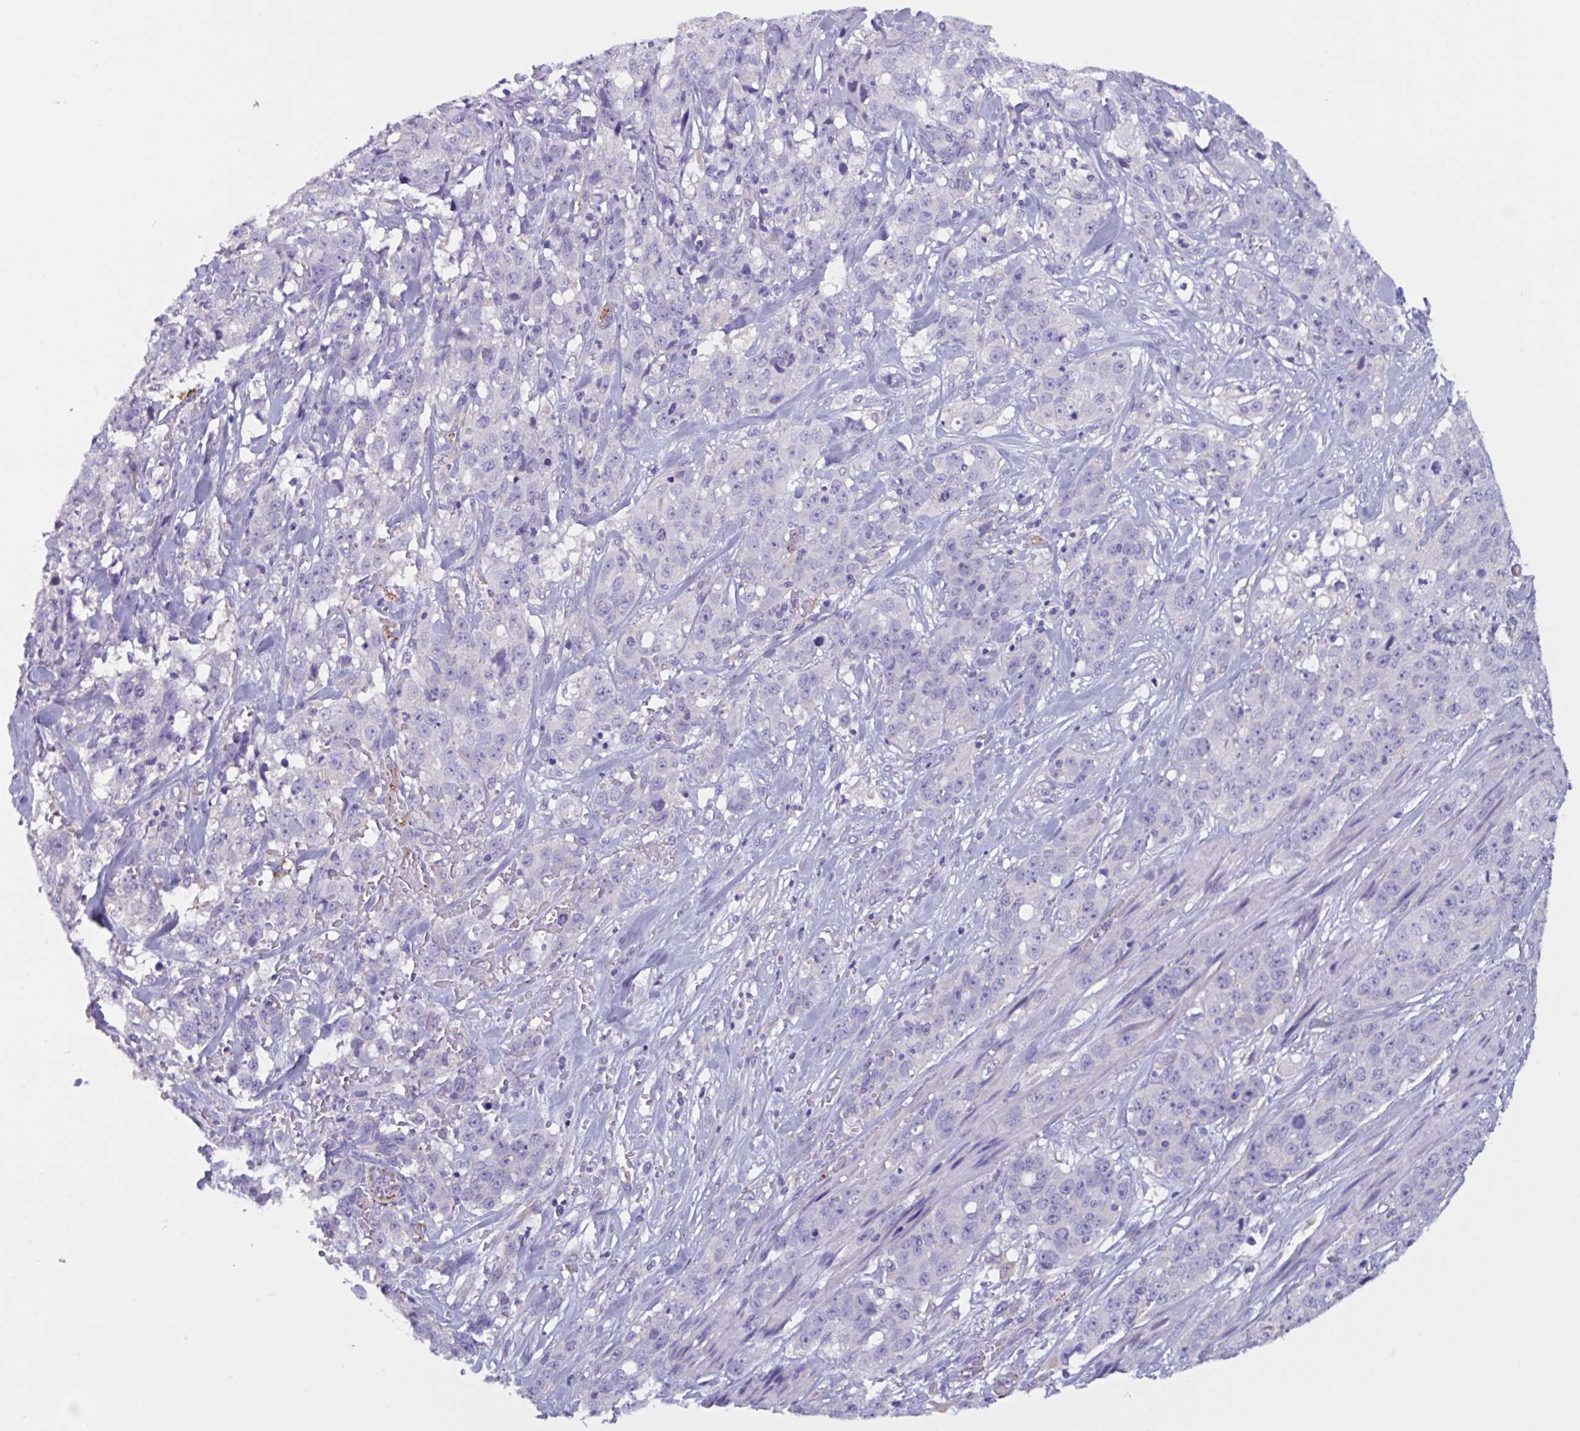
{"staining": {"intensity": "negative", "quantity": "none", "location": "none"}, "tissue": "stomach cancer", "cell_type": "Tumor cells", "image_type": "cancer", "snomed": [{"axis": "morphology", "description": "Adenocarcinoma, NOS"}, {"axis": "topography", "description": "Stomach"}], "caption": "A micrograph of stomach cancer stained for a protein exhibits no brown staining in tumor cells. (DAB immunohistochemistry (IHC) with hematoxylin counter stain).", "gene": "RPL22L1", "patient": {"sex": "male", "age": 48}}